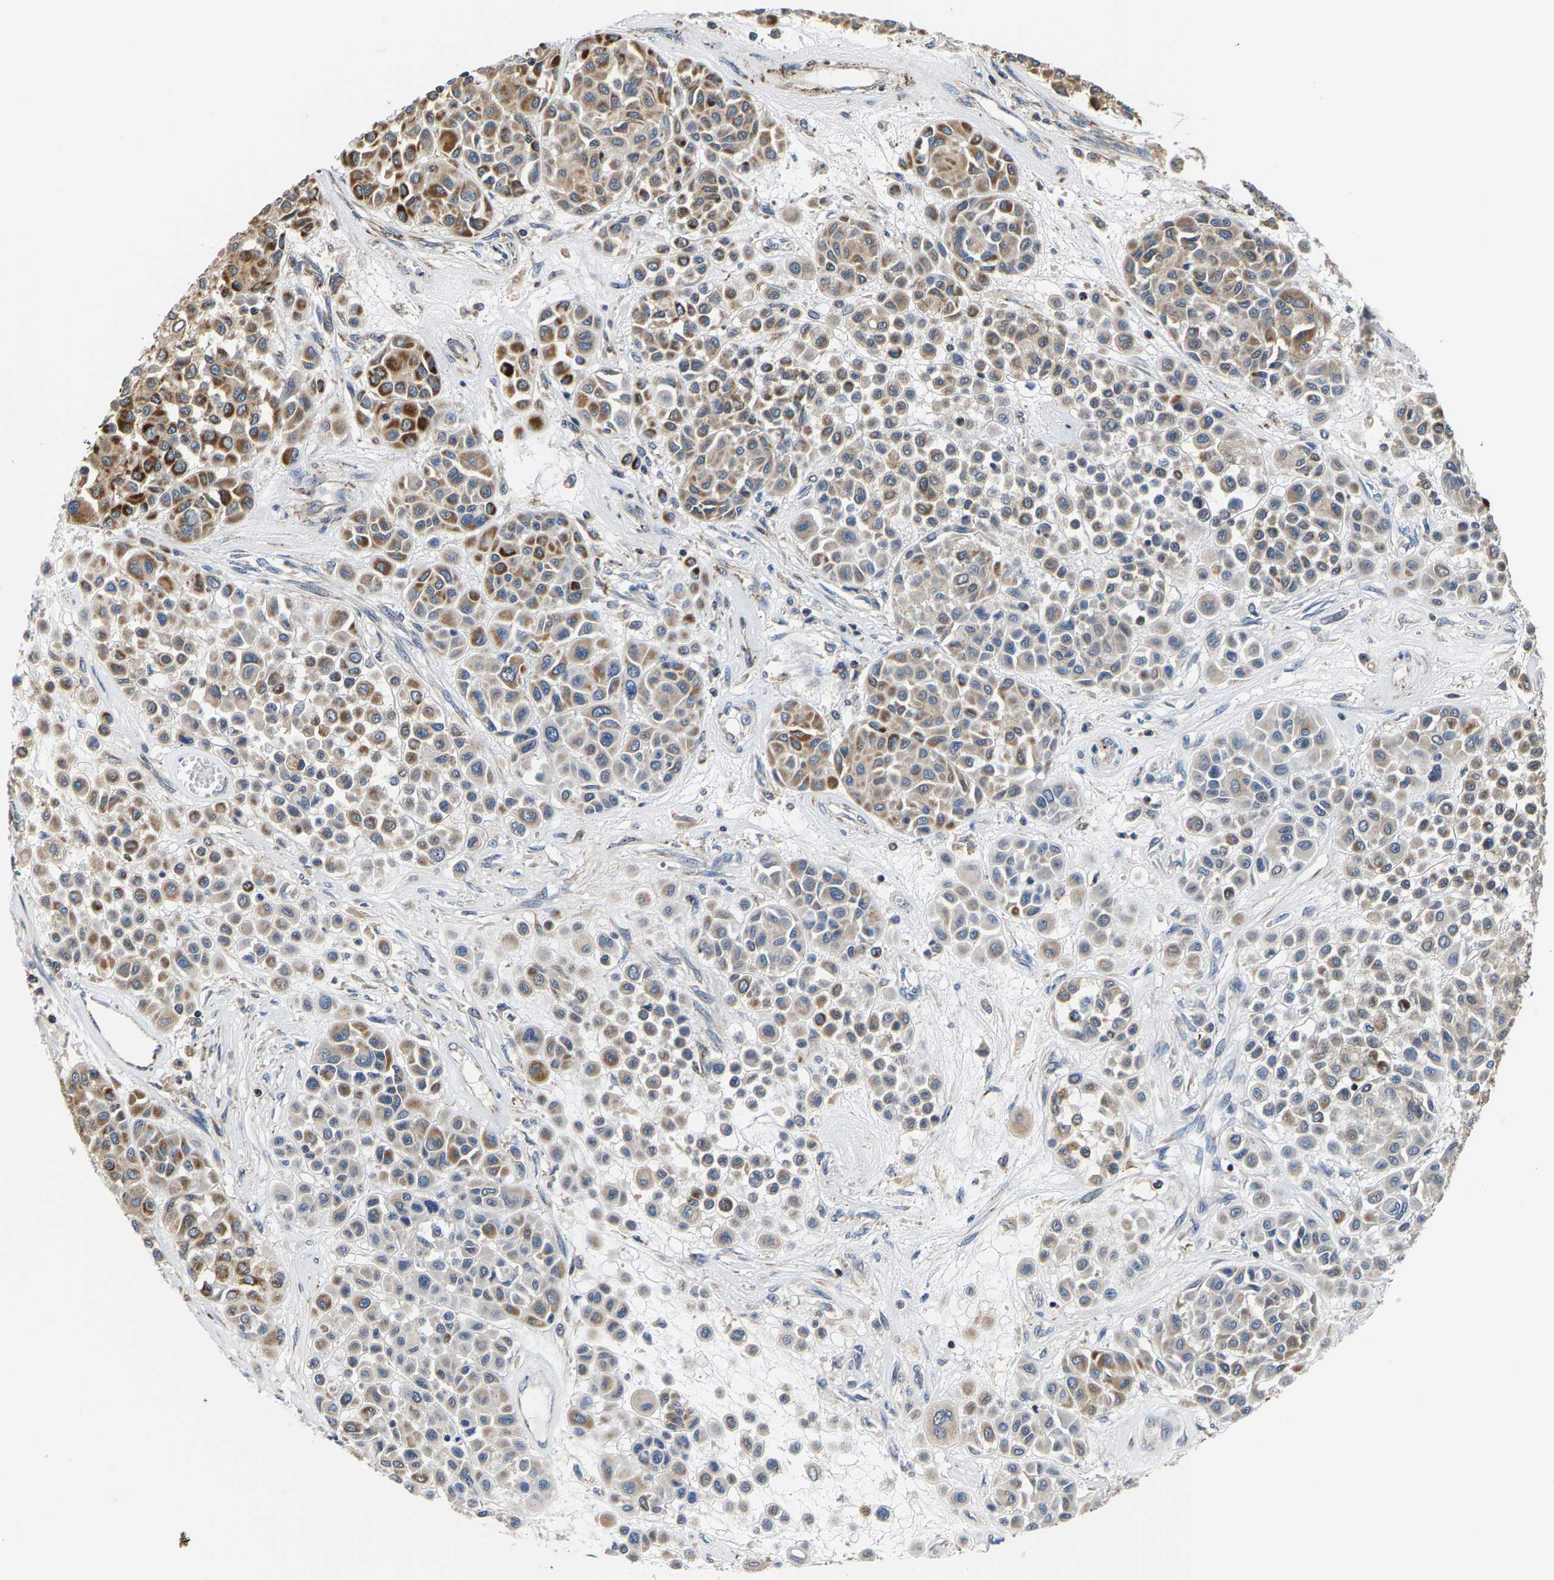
{"staining": {"intensity": "moderate", "quantity": ">75%", "location": "cytoplasmic/membranous"}, "tissue": "melanoma", "cell_type": "Tumor cells", "image_type": "cancer", "snomed": [{"axis": "morphology", "description": "Malignant melanoma, Metastatic site"}, {"axis": "topography", "description": "Soft tissue"}], "caption": "The micrograph reveals staining of malignant melanoma (metastatic site), revealing moderate cytoplasmic/membranous protein staining (brown color) within tumor cells.", "gene": "SHMT2", "patient": {"sex": "male", "age": 41}}